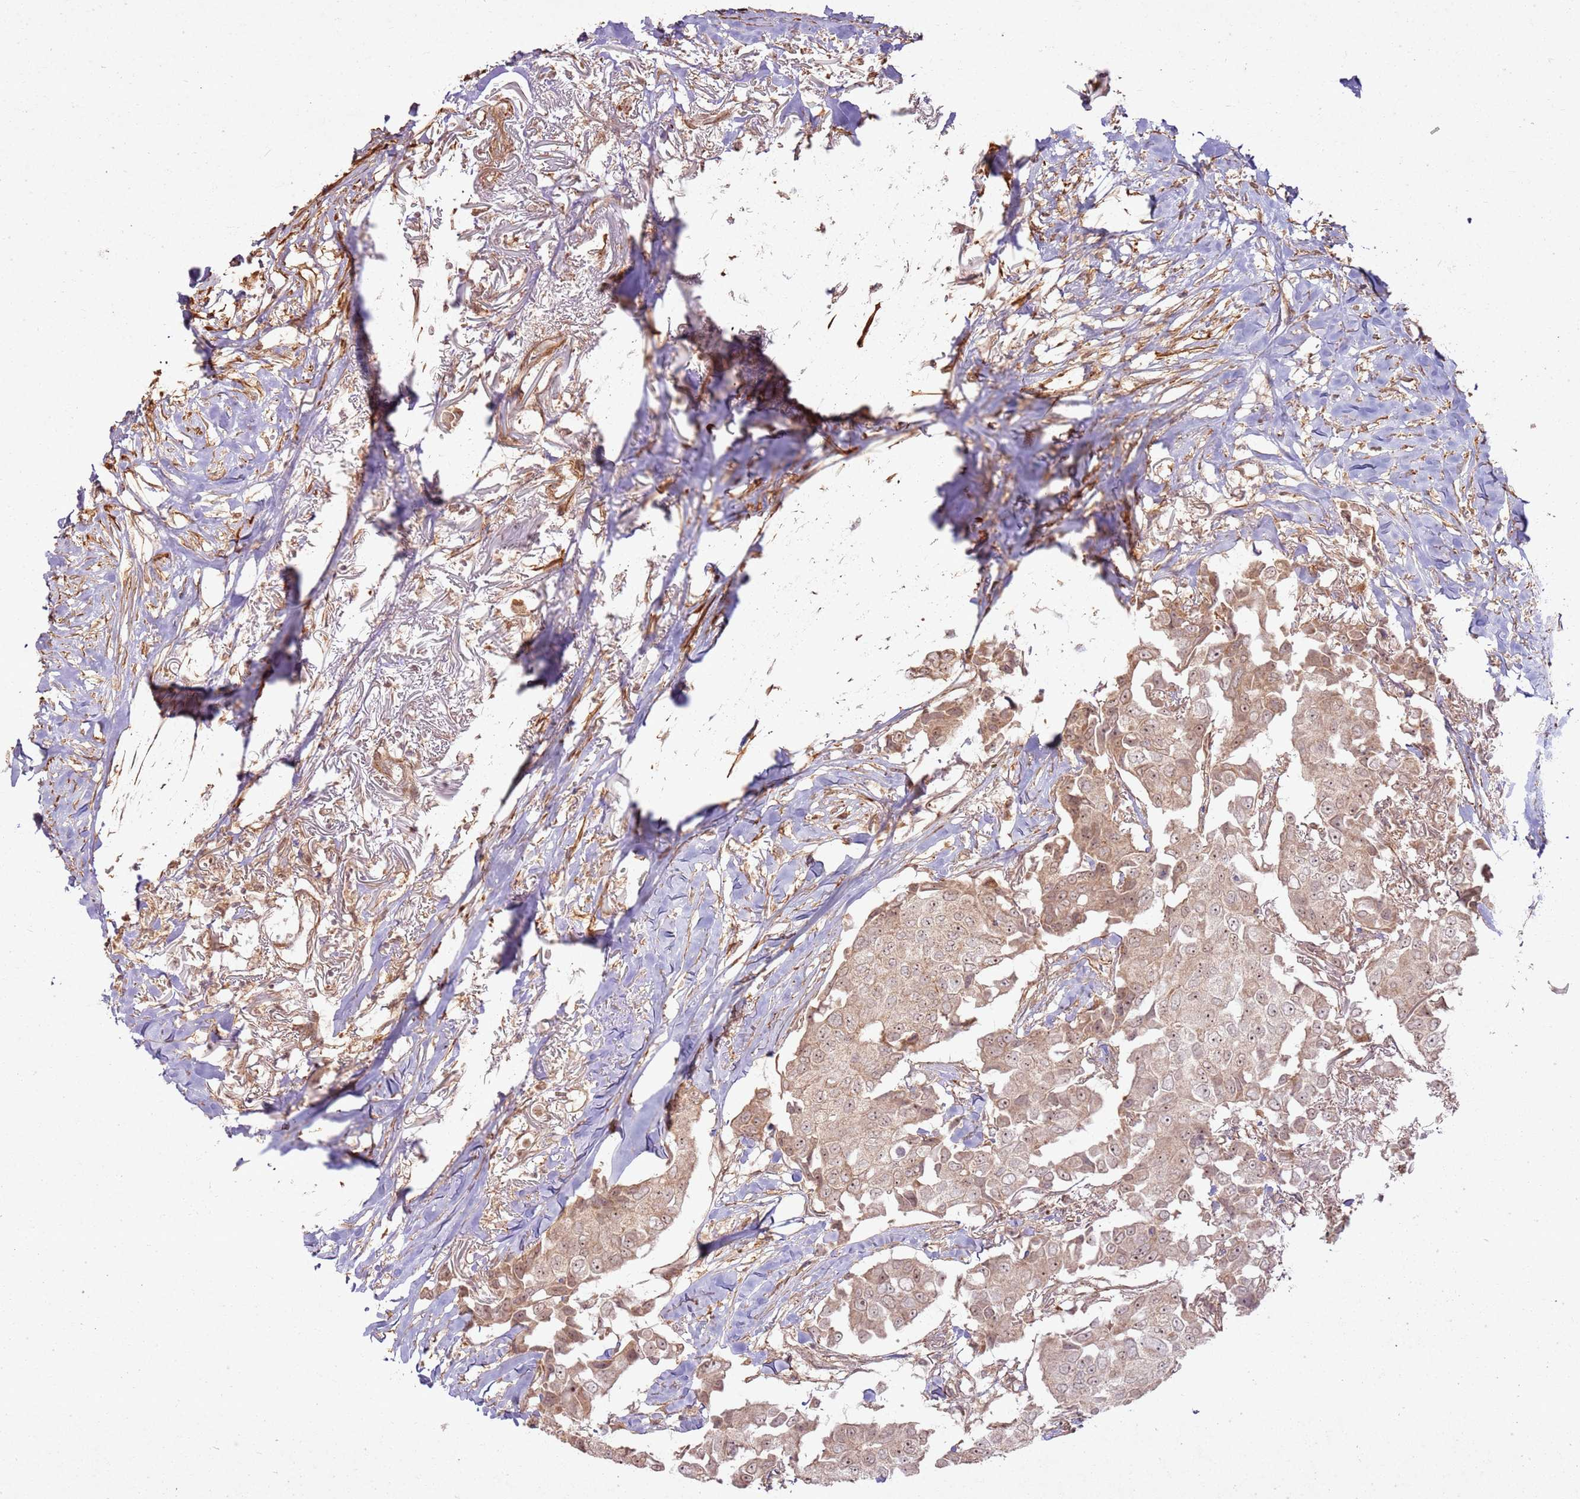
{"staining": {"intensity": "moderate", "quantity": ">75%", "location": "cytoplasmic/membranous,nuclear"}, "tissue": "breast cancer", "cell_type": "Tumor cells", "image_type": "cancer", "snomed": [{"axis": "morphology", "description": "Duct carcinoma"}, {"axis": "topography", "description": "Breast"}], "caption": "A histopathology image of human breast cancer stained for a protein shows moderate cytoplasmic/membranous and nuclear brown staining in tumor cells.", "gene": "ZNF623", "patient": {"sex": "female", "age": 80}}